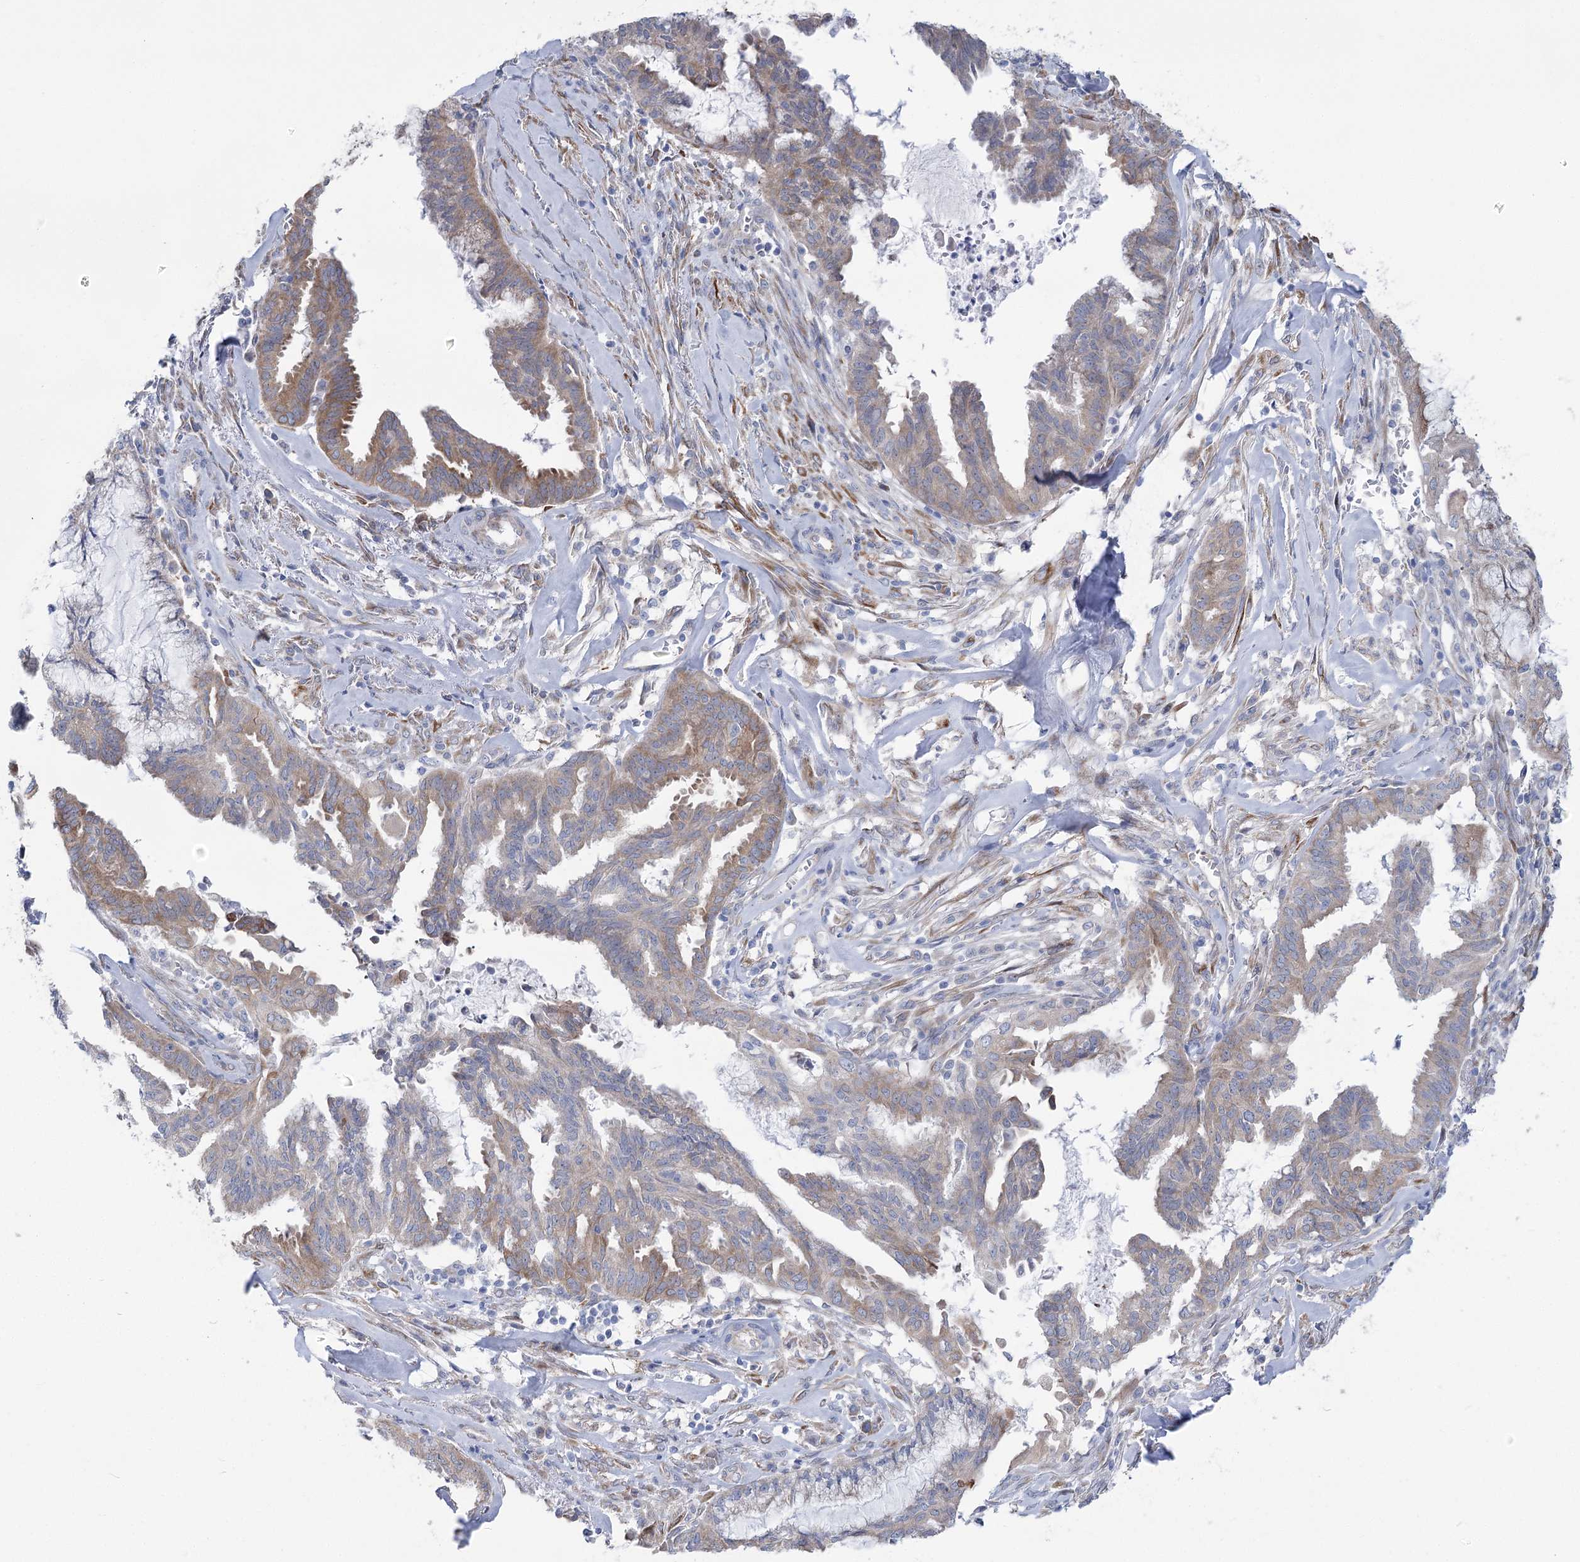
{"staining": {"intensity": "moderate", "quantity": "25%-75%", "location": "cytoplasmic/membranous"}, "tissue": "endometrial cancer", "cell_type": "Tumor cells", "image_type": "cancer", "snomed": [{"axis": "morphology", "description": "Adenocarcinoma, NOS"}, {"axis": "topography", "description": "Endometrium"}], "caption": "Tumor cells show moderate cytoplasmic/membranous staining in about 25%-75% of cells in adenocarcinoma (endometrial). The staining is performed using DAB (3,3'-diaminobenzidine) brown chromogen to label protein expression. The nuclei are counter-stained blue using hematoxylin.", "gene": "YTHDC2", "patient": {"sex": "female", "age": 86}}